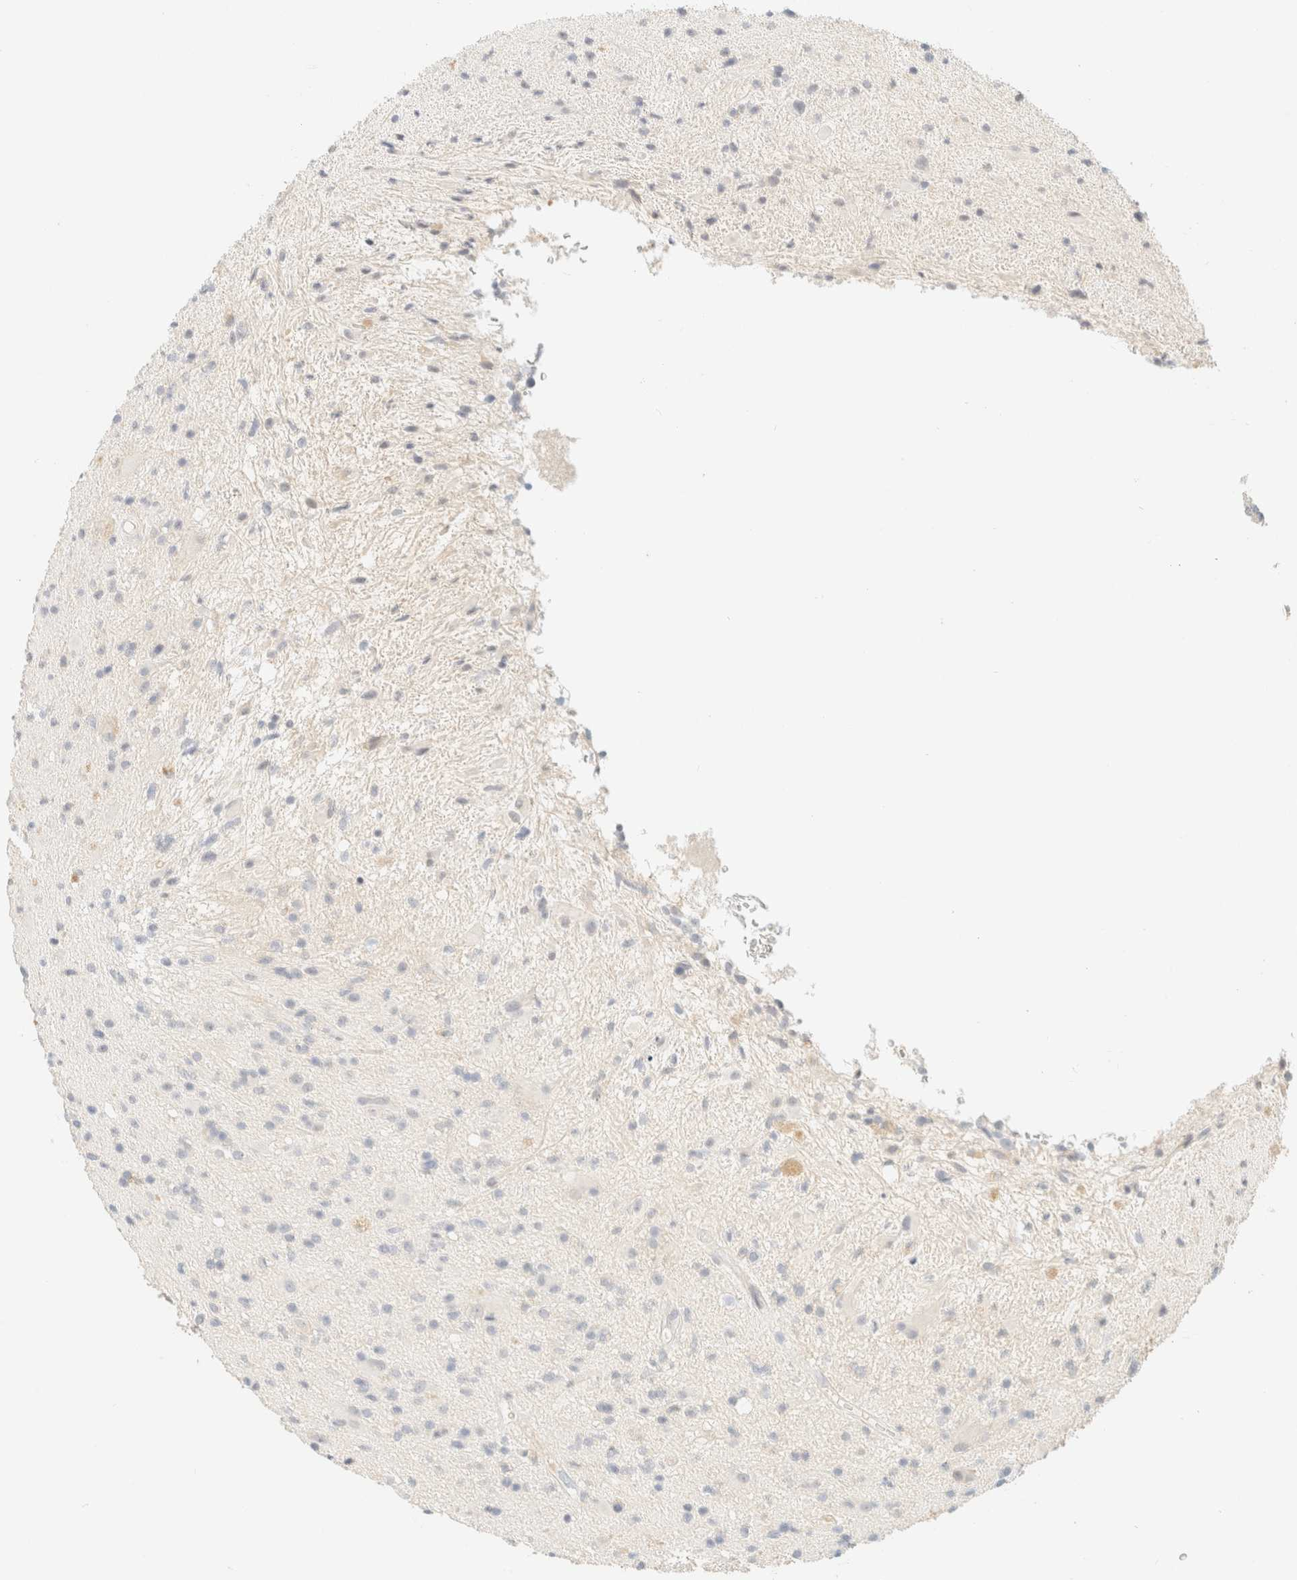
{"staining": {"intensity": "negative", "quantity": "none", "location": "none"}, "tissue": "glioma", "cell_type": "Tumor cells", "image_type": "cancer", "snomed": [{"axis": "morphology", "description": "Glioma, malignant, High grade"}, {"axis": "topography", "description": "Brain"}], "caption": "Immunohistochemistry of glioma demonstrates no positivity in tumor cells.", "gene": "TIMD4", "patient": {"sex": "male", "age": 33}}